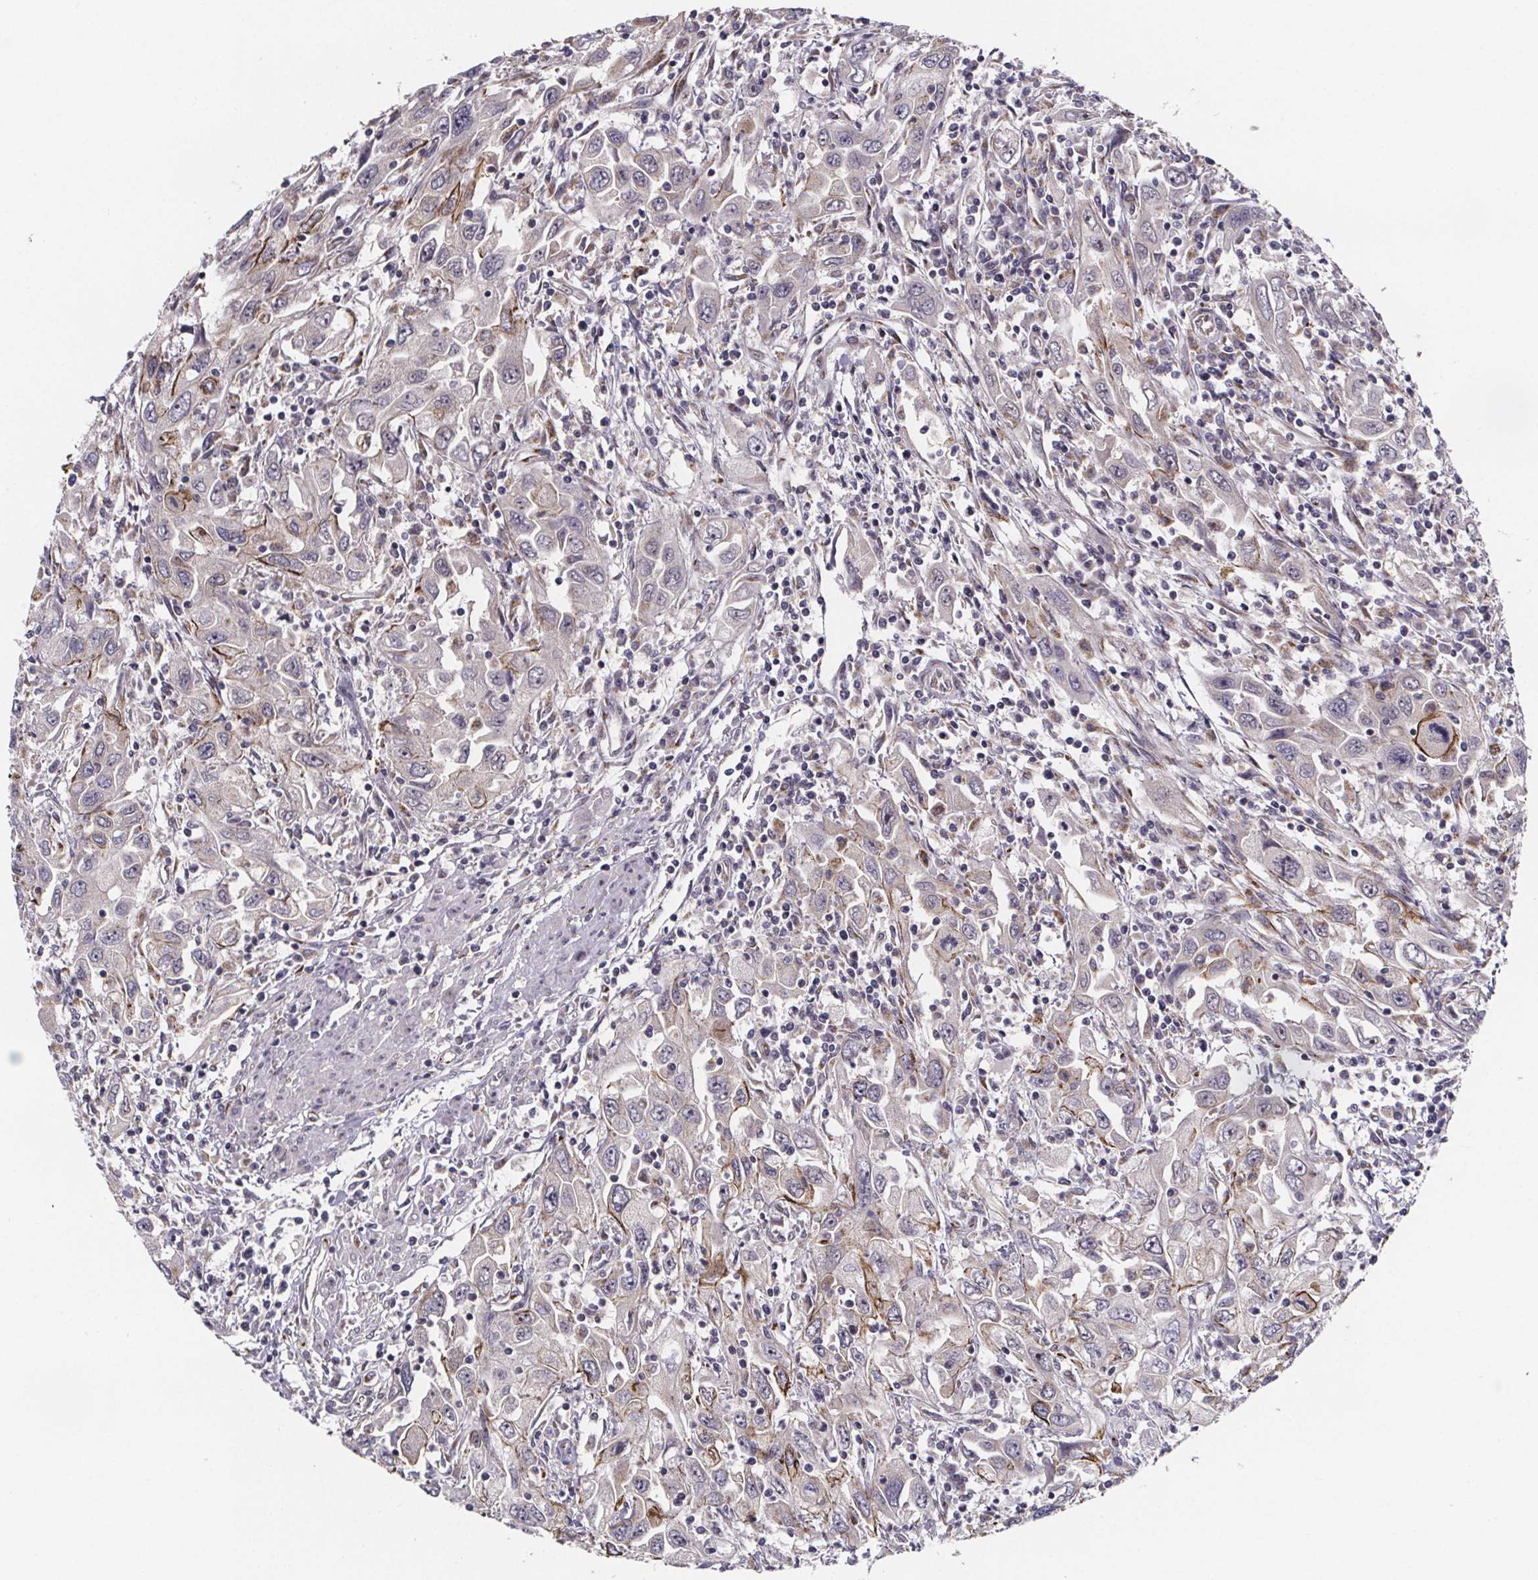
{"staining": {"intensity": "moderate", "quantity": "<25%", "location": "cytoplasmic/membranous"}, "tissue": "urothelial cancer", "cell_type": "Tumor cells", "image_type": "cancer", "snomed": [{"axis": "morphology", "description": "Urothelial carcinoma, High grade"}, {"axis": "topography", "description": "Urinary bladder"}], "caption": "This photomicrograph reveals urothelial carcinoma (high-grade) stained with immunohistochemistry to label a protein in brown. The cytoplasmic/membranous of tumor cells show moderate positivity for the protein. Nuclei are counter-stained blue.", "gene": "NDST1", "patient": {"sex": "male", "age": 76}}